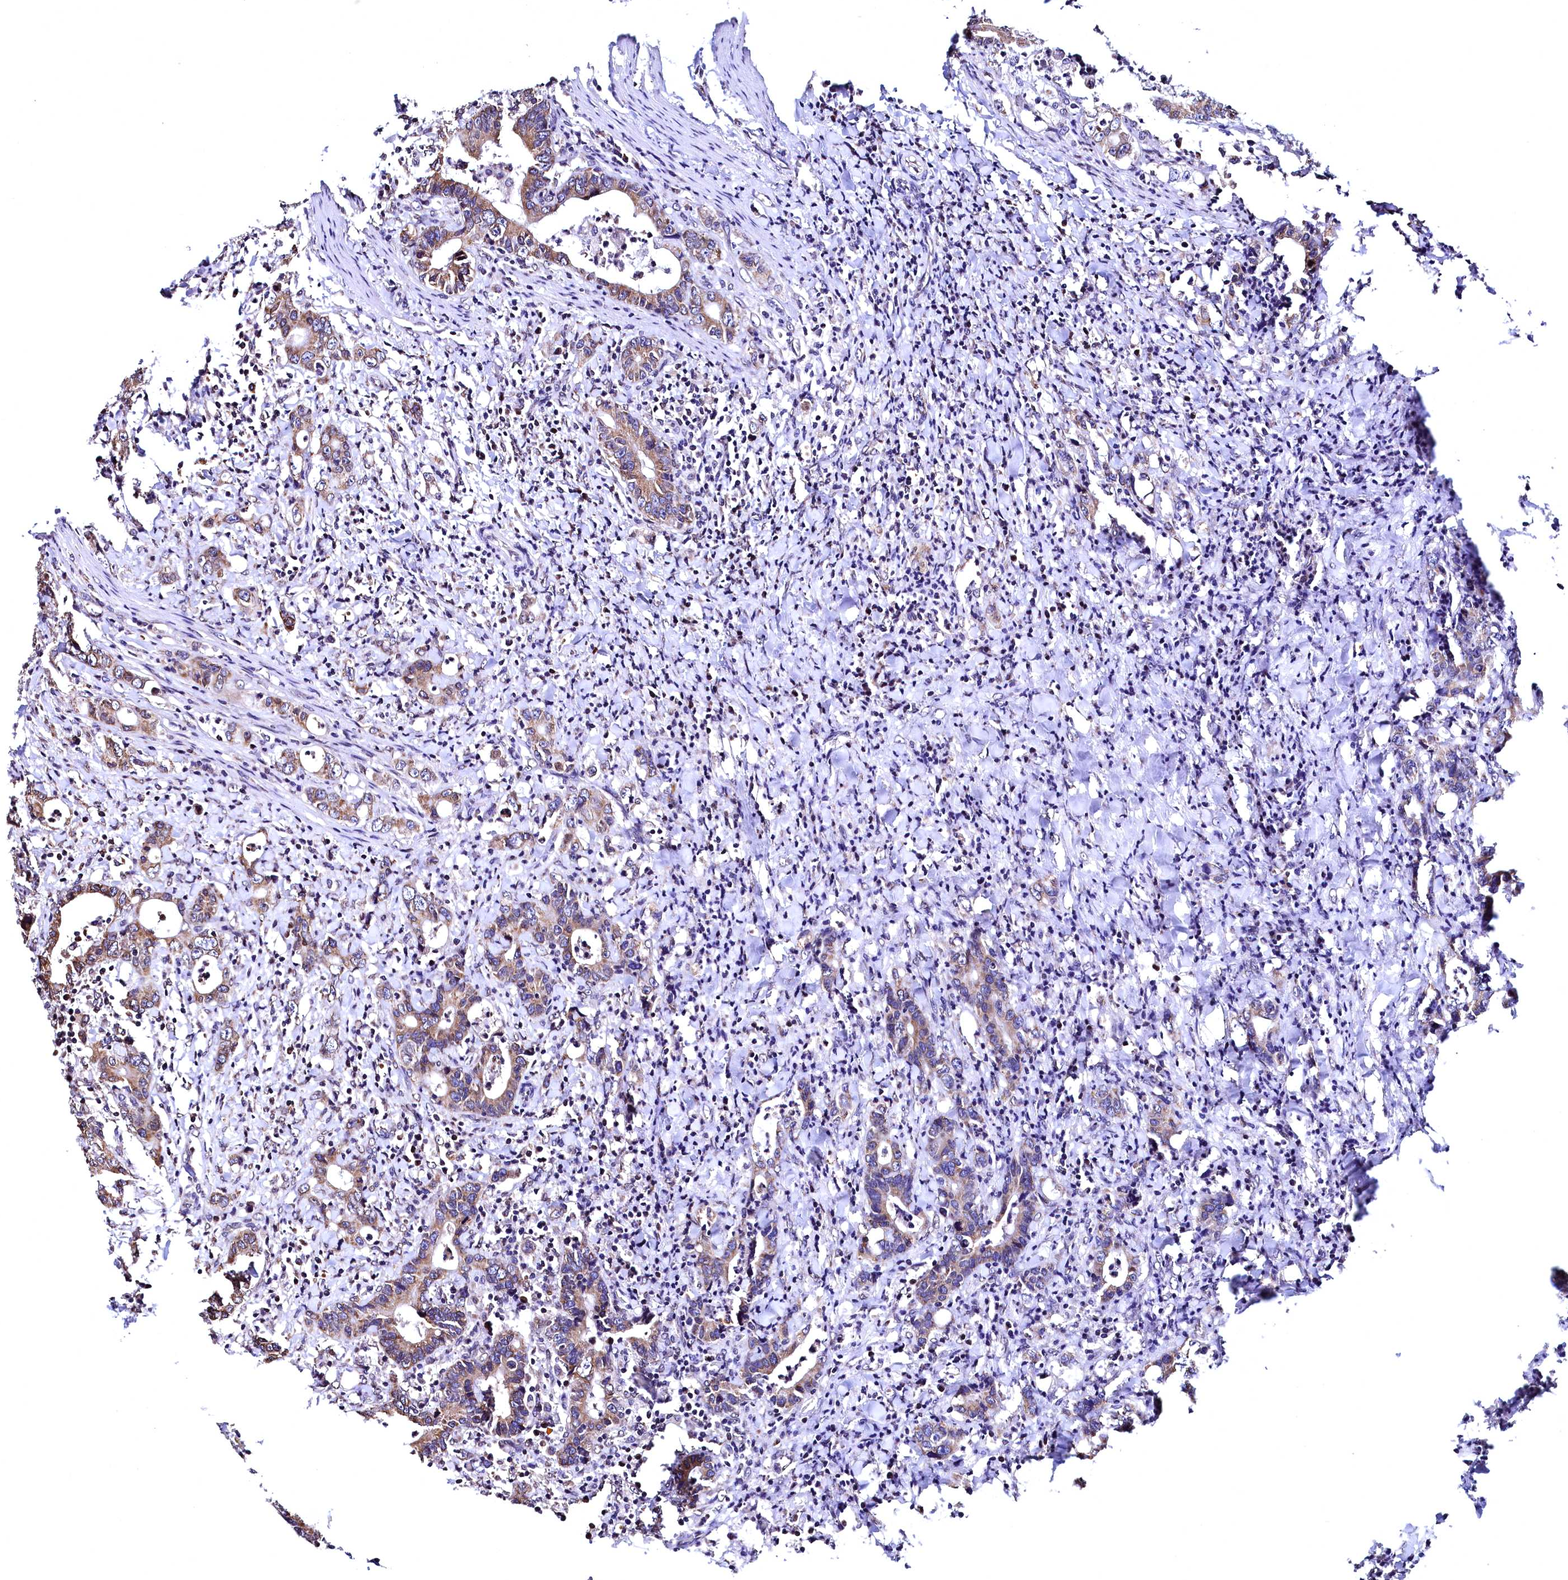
{"staining": {"intensity": "moderate", "quantity": ">75%", "location": "cytoplasmic/membranous"}, "tissue": "colorectal cancer", "cell_type": "Tumor cells", "image_type": "cancer", "snomed": [{"axis": "morphology", "description": "Adenocarcinoma, NOS"}, {"axis": "topography", "description": "Colon"}], "caption": "Brown immunohistochemical staining in colorectal cancer (adenocarcinoma) displays moderate cytoplasmic/membranous positivity in approximately >75% of tumor cells.", "gene": "HAND1", "patient": {"sex": "female", "age": 75}}